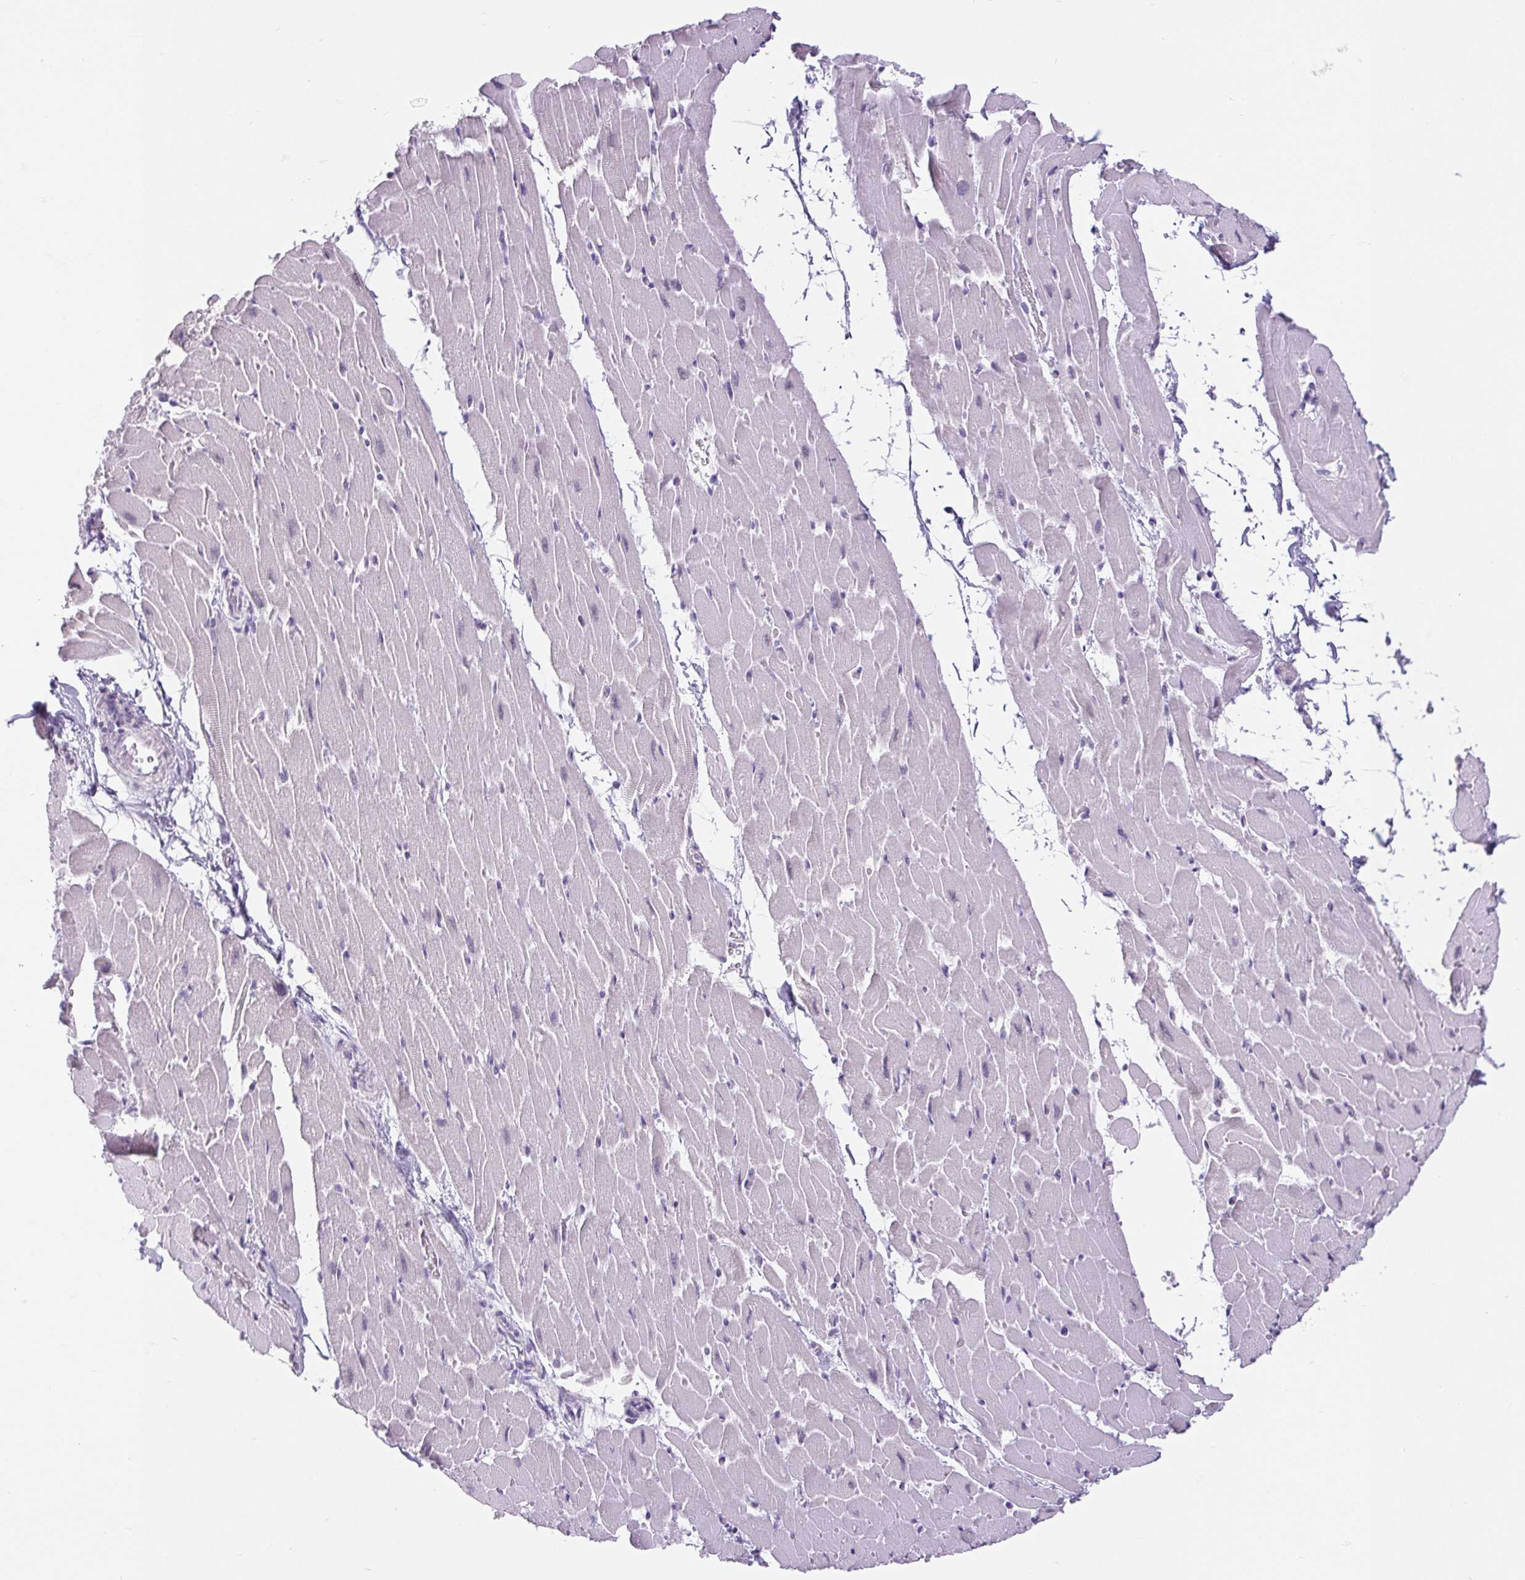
{"staining": {"intensity": "negative", "quantity": "none", "location": "none"}, "tissue": "heart muscle", "cell_type": "Cardiomyocytes", "image_type": "normal", "snomed": [{"axis": "morphology", "description": "Normal tissue, NOS"}, {"axis": "topography", "description": "Heart"}], "caption": "Immunohistochemistry of benign human heart muscle reveals no positivity in cardiomyocytes. (DAB (3,3'-diaminobenzidine) immunohistochemistry (IHC), high magnification).", "gene": "BCAS1", "patient": {"sex": "male", "age": 37}}